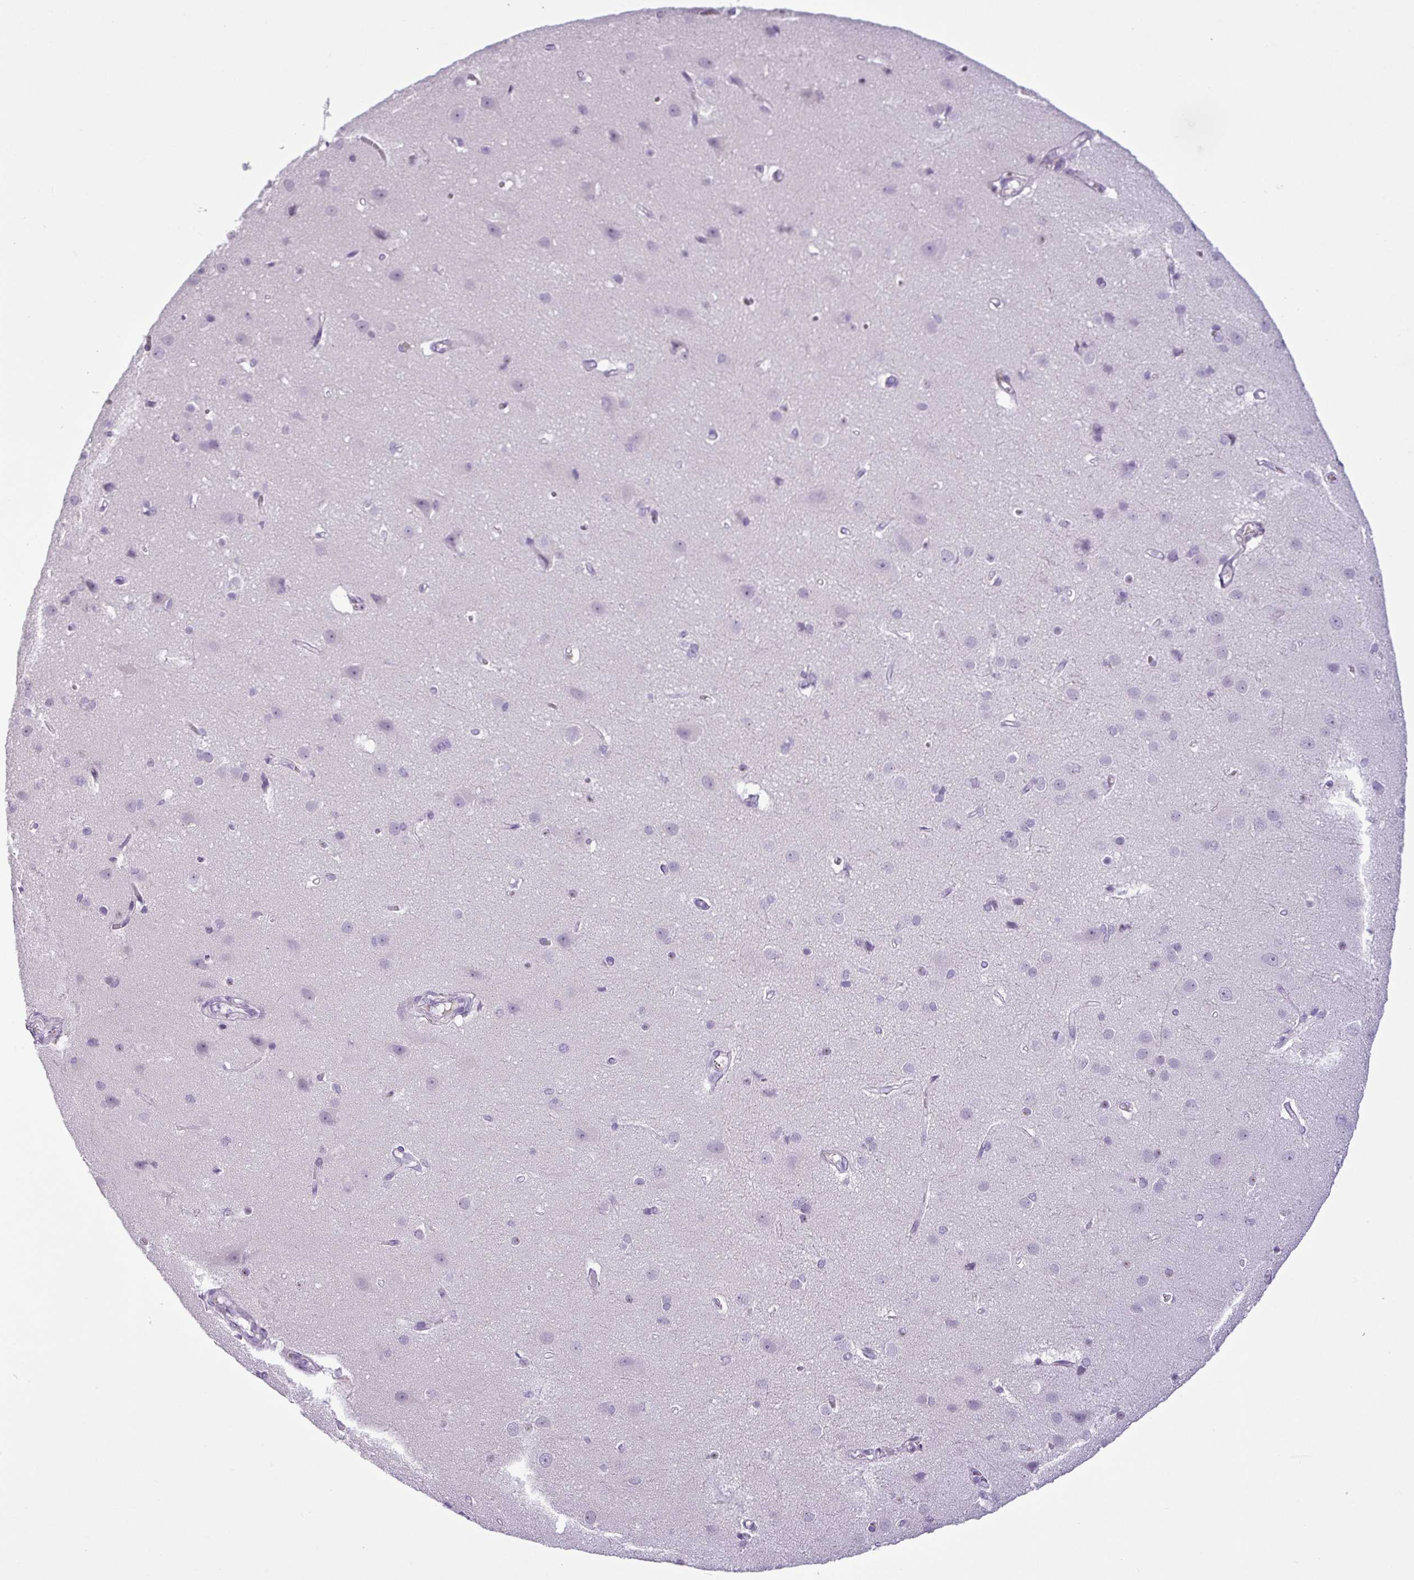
{"staining": {"intensity": "negative", "quantity": "none", "location": "none"}, "tissue": "cerebral cortex", "cell_type": "Endothelial cells", "image_type": "normal", "snomed": [{"axis": "morphology", "description": "Normal tissue, NOS"}, {"axis": "topography", "description": "Cerebral cortex"}], "caption": "Endothelial cells show no significant protein expression in unremarkable cerebral cortex. (DAB immunohistochemistry (IHC) with hematoxylin counter stain).", "gene": "CDH16", "patient": {"sex": "male", "age": 37}}